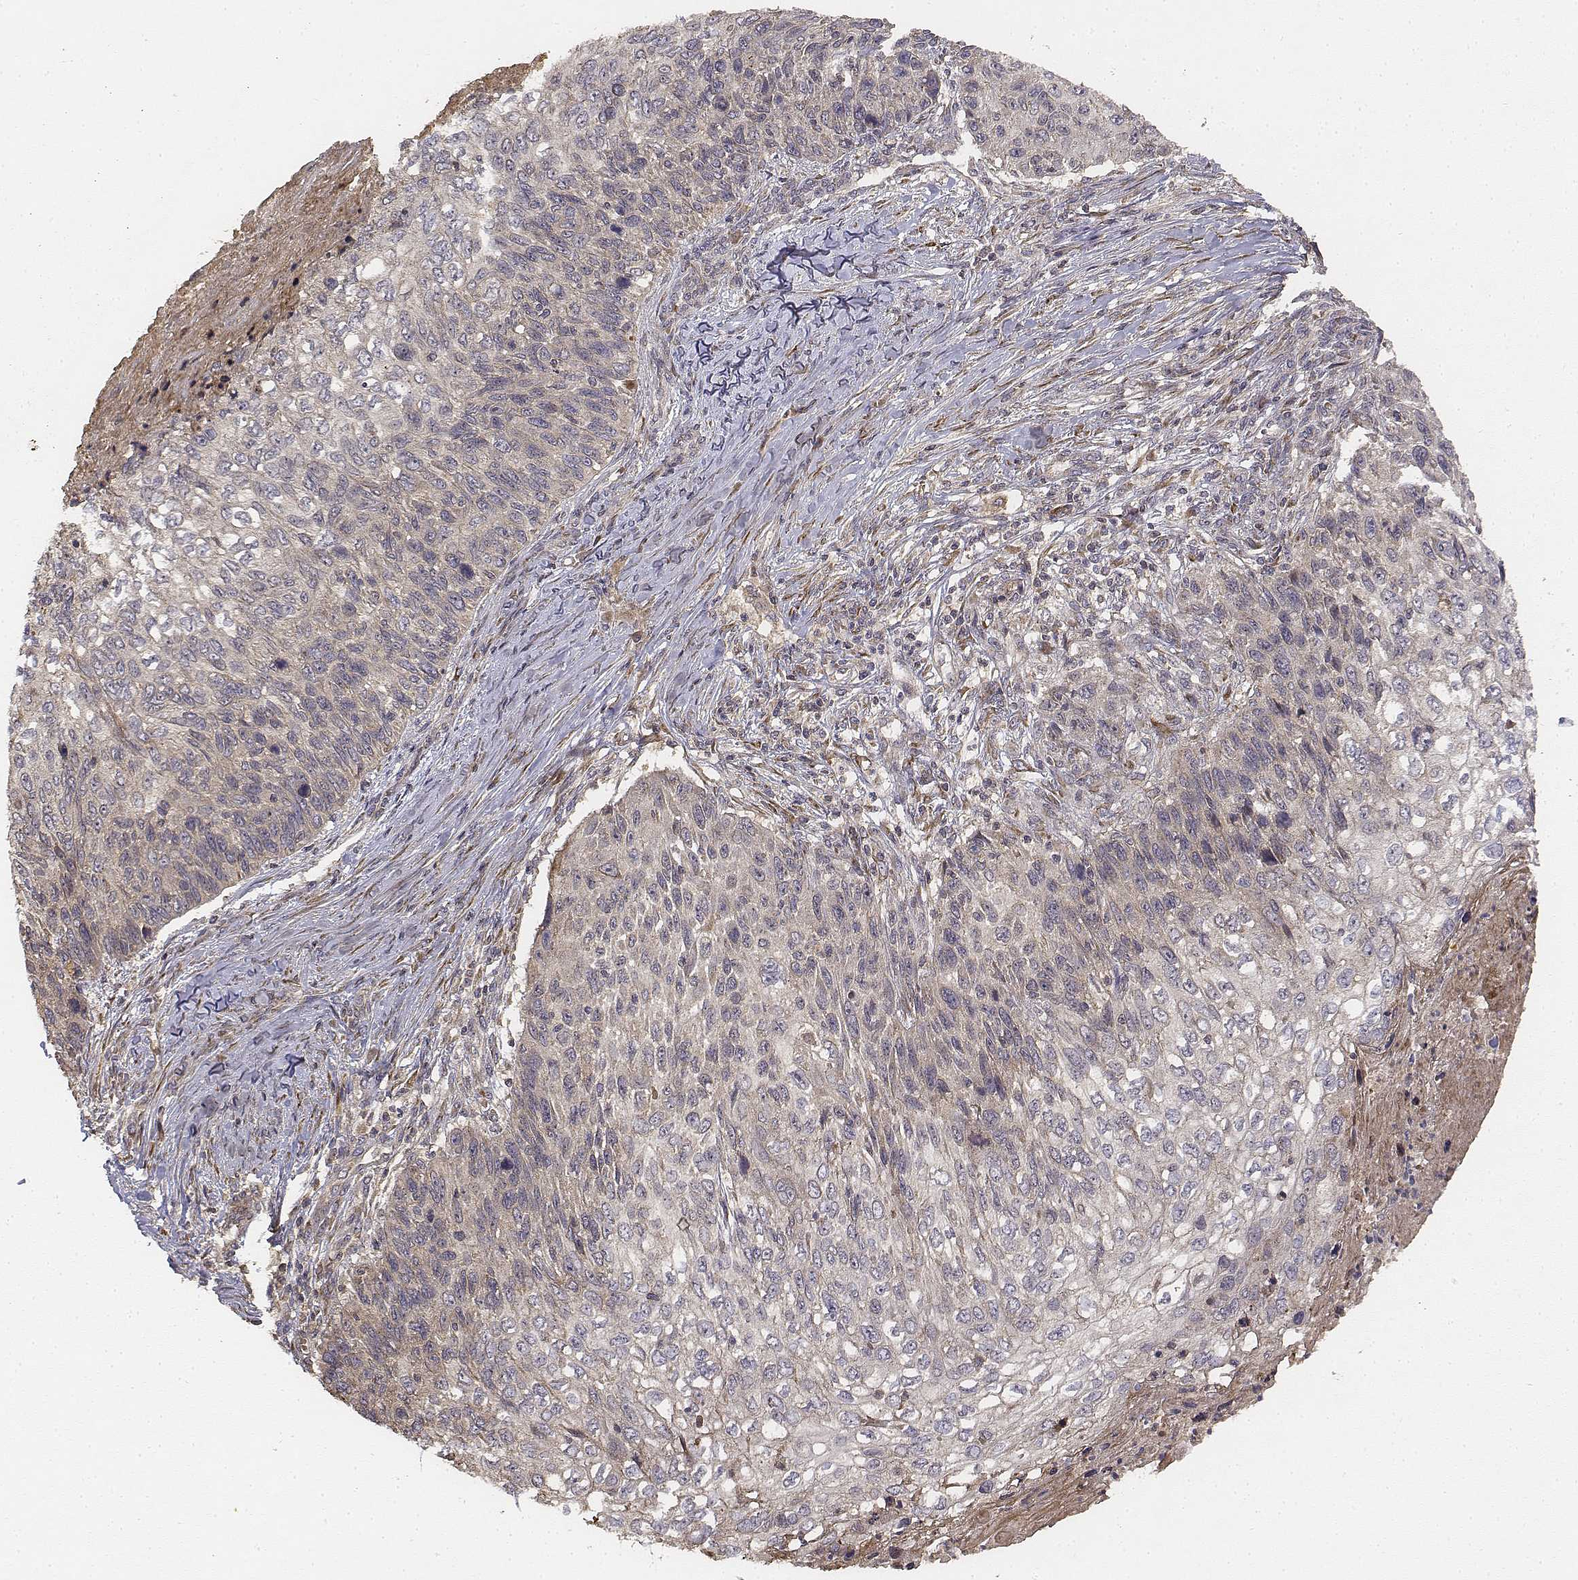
{"staining": {"intensity": "weak", "quantity": "<25%", "location": "cytoplasmic/membranous"}, "tissue": "skin cancer", "cell_type": "Tumor cells", "image_type": "cancer", "snomed": [{"axis": "morphology", "description": "Squamous cell carcinoma, NOS"}, {"axis": "topography", "description": "Skin"}], "caption": "DAB (3,3'-diaminobenzidine) immunohistochemical staining of human skin cancer displays no significant staining in tumor cells.", "gene": "FBXO21", "patient": {"sex": "male", "age": 92}}